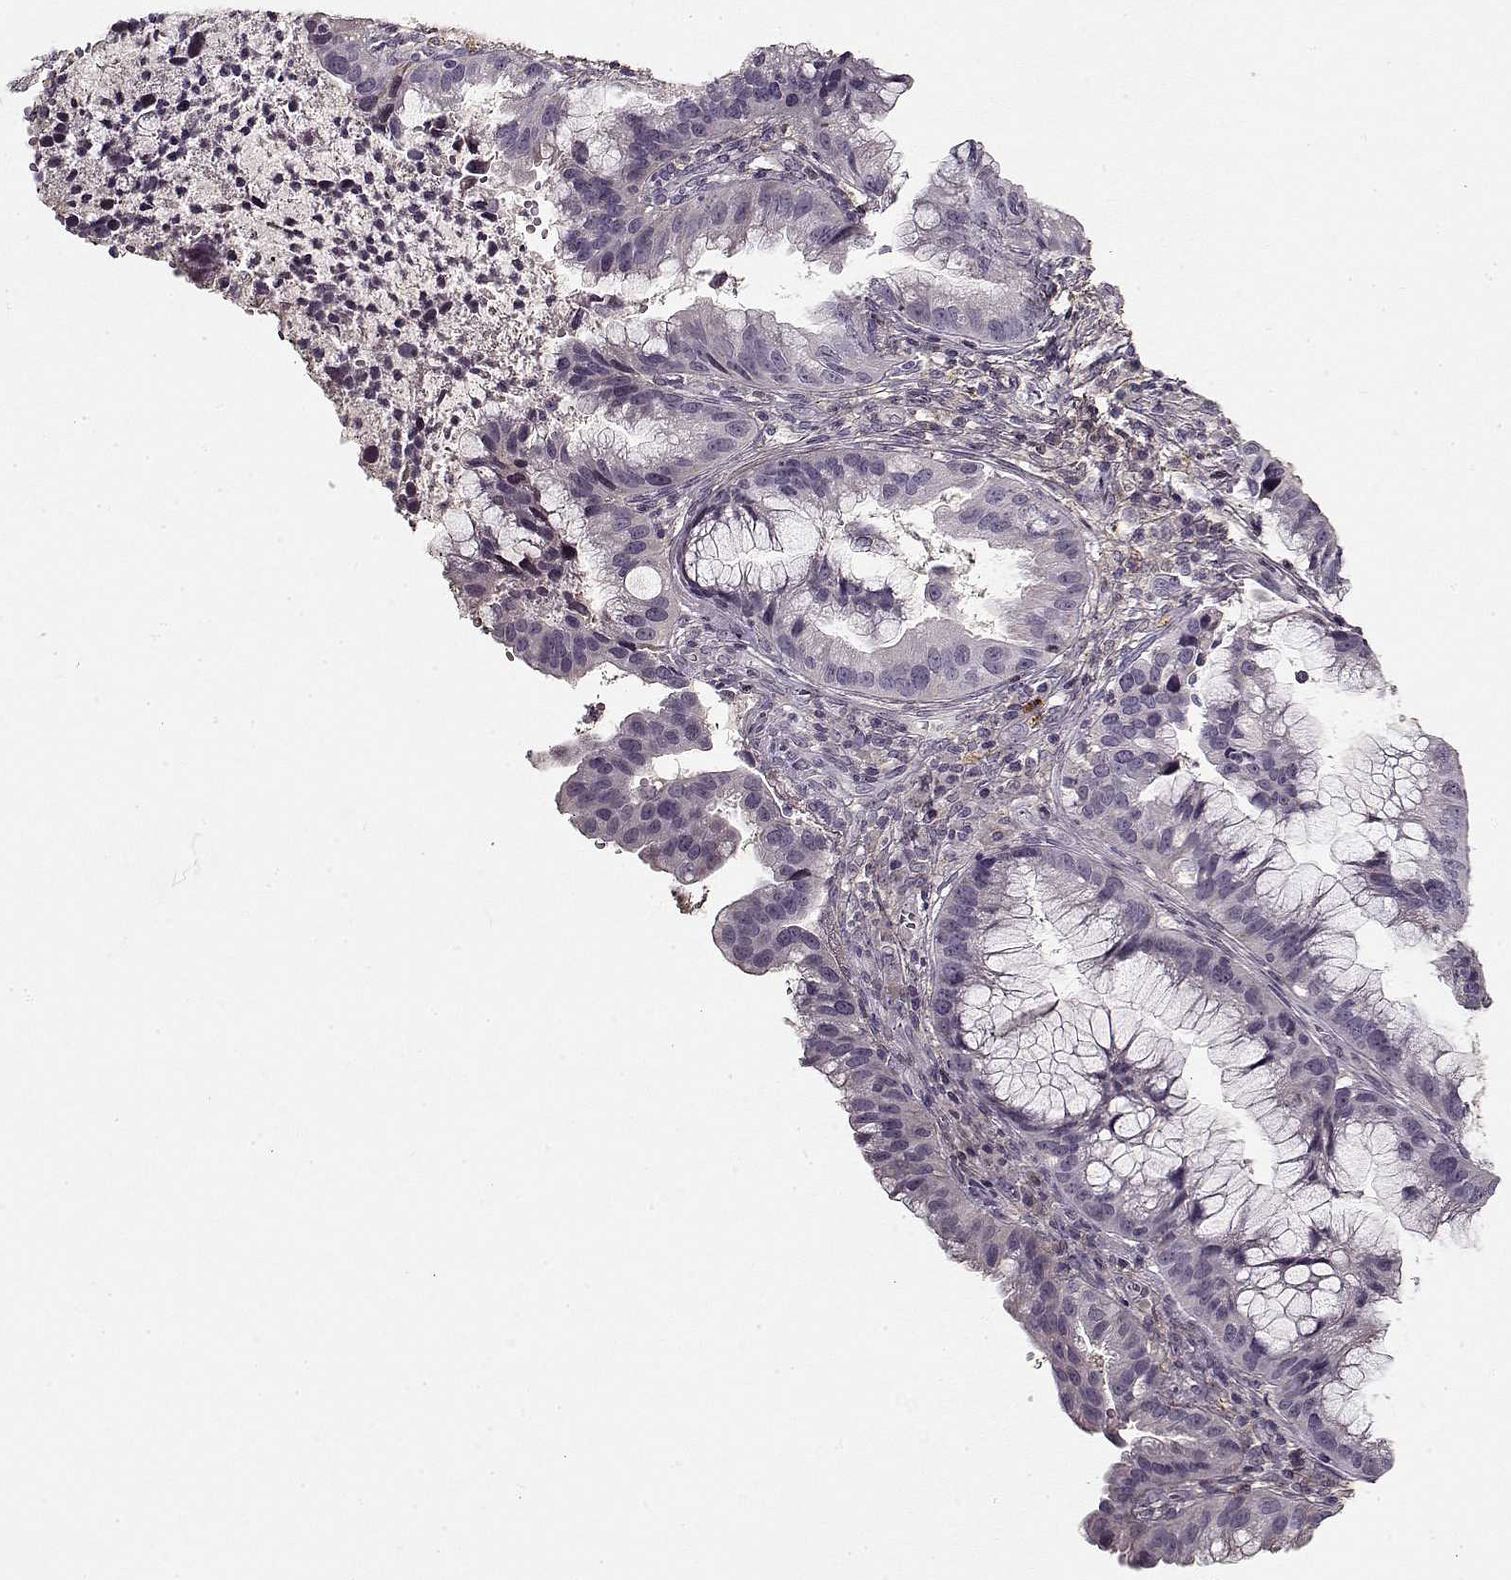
{"staining": {"intensity": "negative", "quantity": "none", "location": "none"}, "tissue": "cervical cancer", "cell_type": "Tumor cells", "image_type": "cancer", "snomed": [{"axis": "morphology", "description": "Adenocarcinoma, NOS"}, {"axis": "topography", "description": "Cervix"}], "caption": "Adenocarcinoma (cervical) stained for a protein using IHC exhibits no staining tumor cells.", "gene": "LUM", "patient": {"sex": "female", "age": 34}}